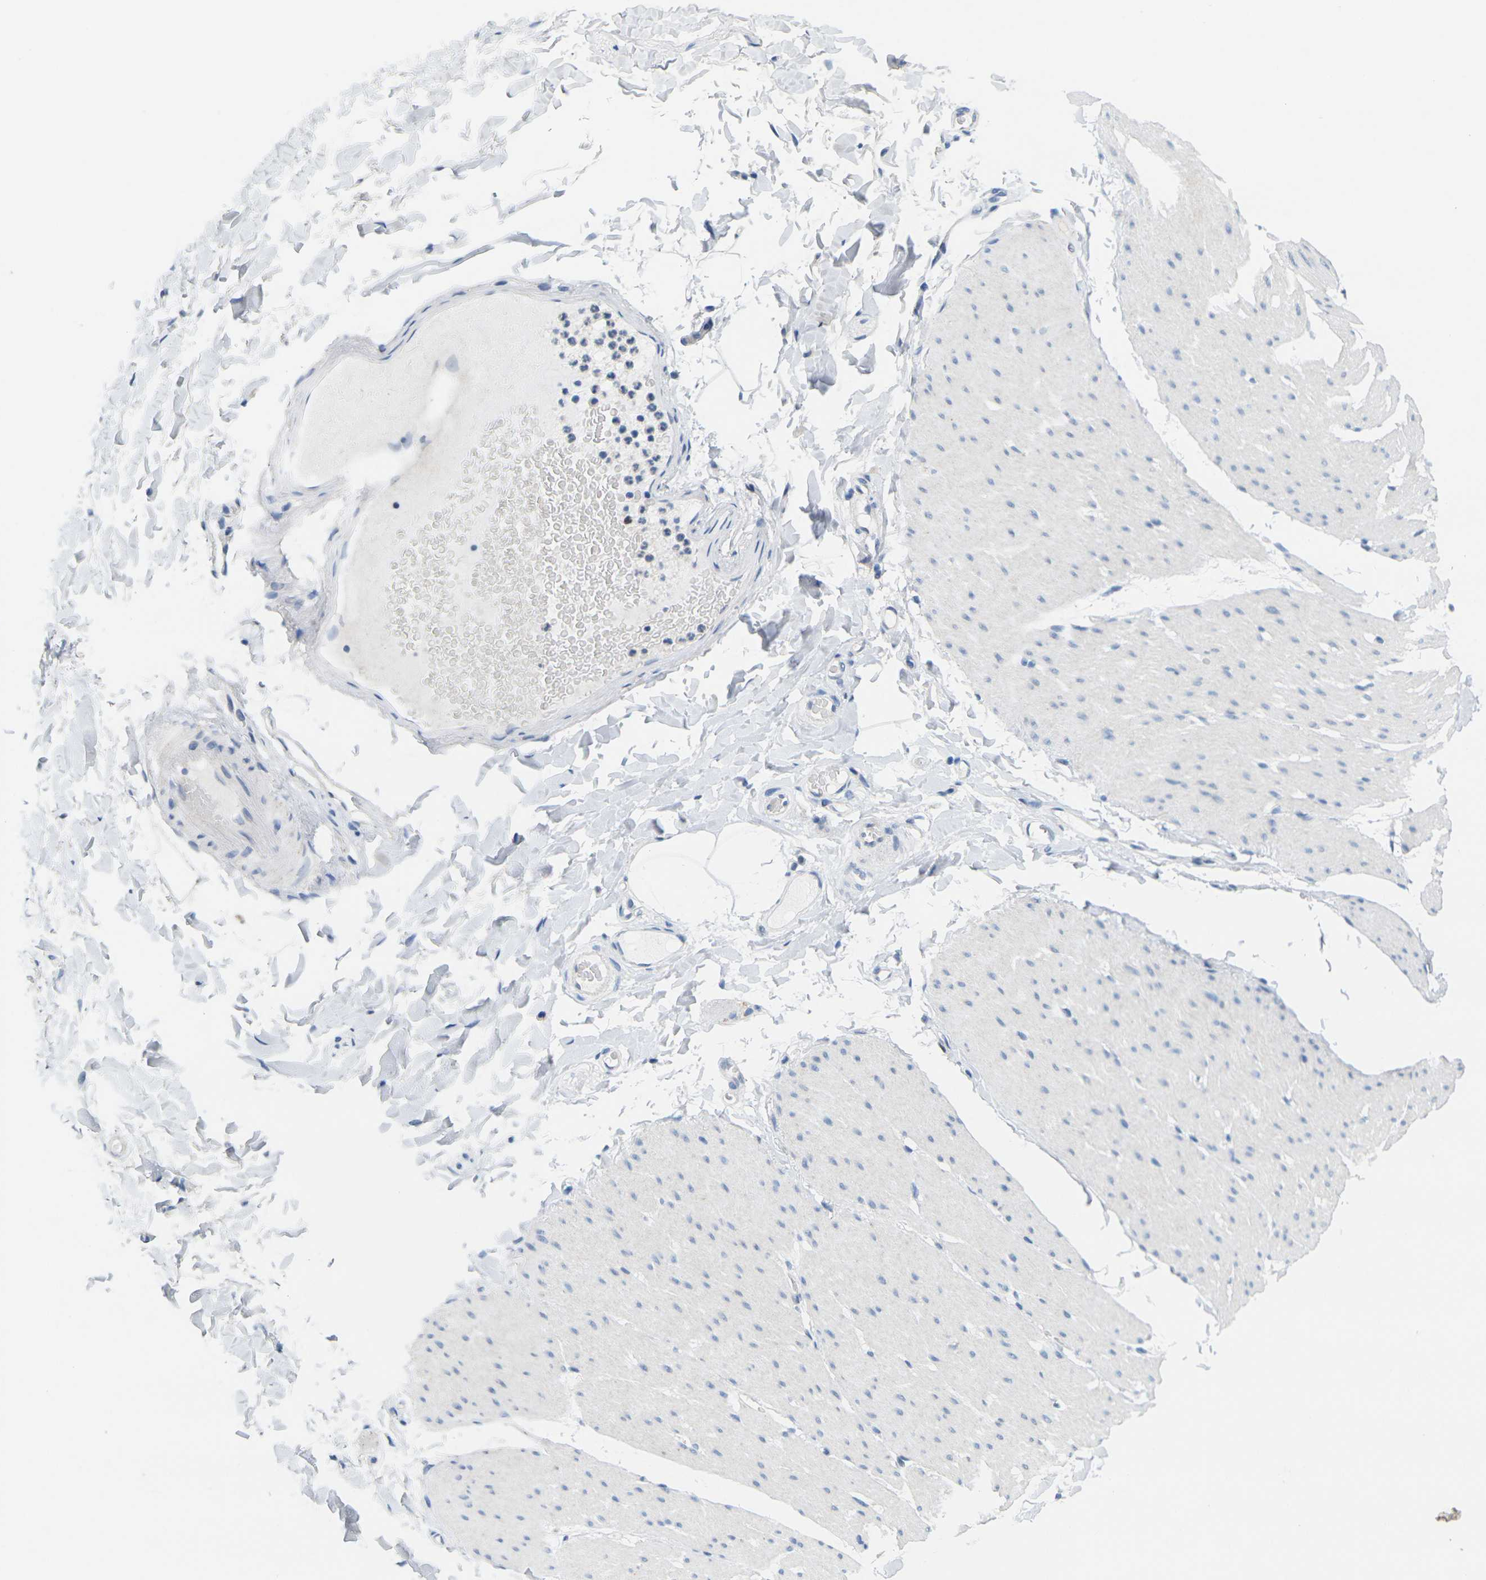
{"staining": {"intensity": "negative", "quantity": "none", "location": "none"}, "tissue": "smooth muscle", "cell_type": "Smooth muscle cells", "image_type": "normal", "snomed": [{"axis": "morphology", "description": "Normal tissue, NOS"}, {"axis": "topography", "description": "Smooth muscle"}, {"axis": "topography", "description": "Colon"}], "caption": "DAB immunohistochemical staining of normal human smooth muscle displays no significant positivity in smooth muscle cells. The staining is performed using DAB (3,3'-diaminobenzidine) brown chromogen with nuclei counter-stained in using hematoxylin.", "gene": "CDK2", "patient": {"sex": "male", "age": 67}}